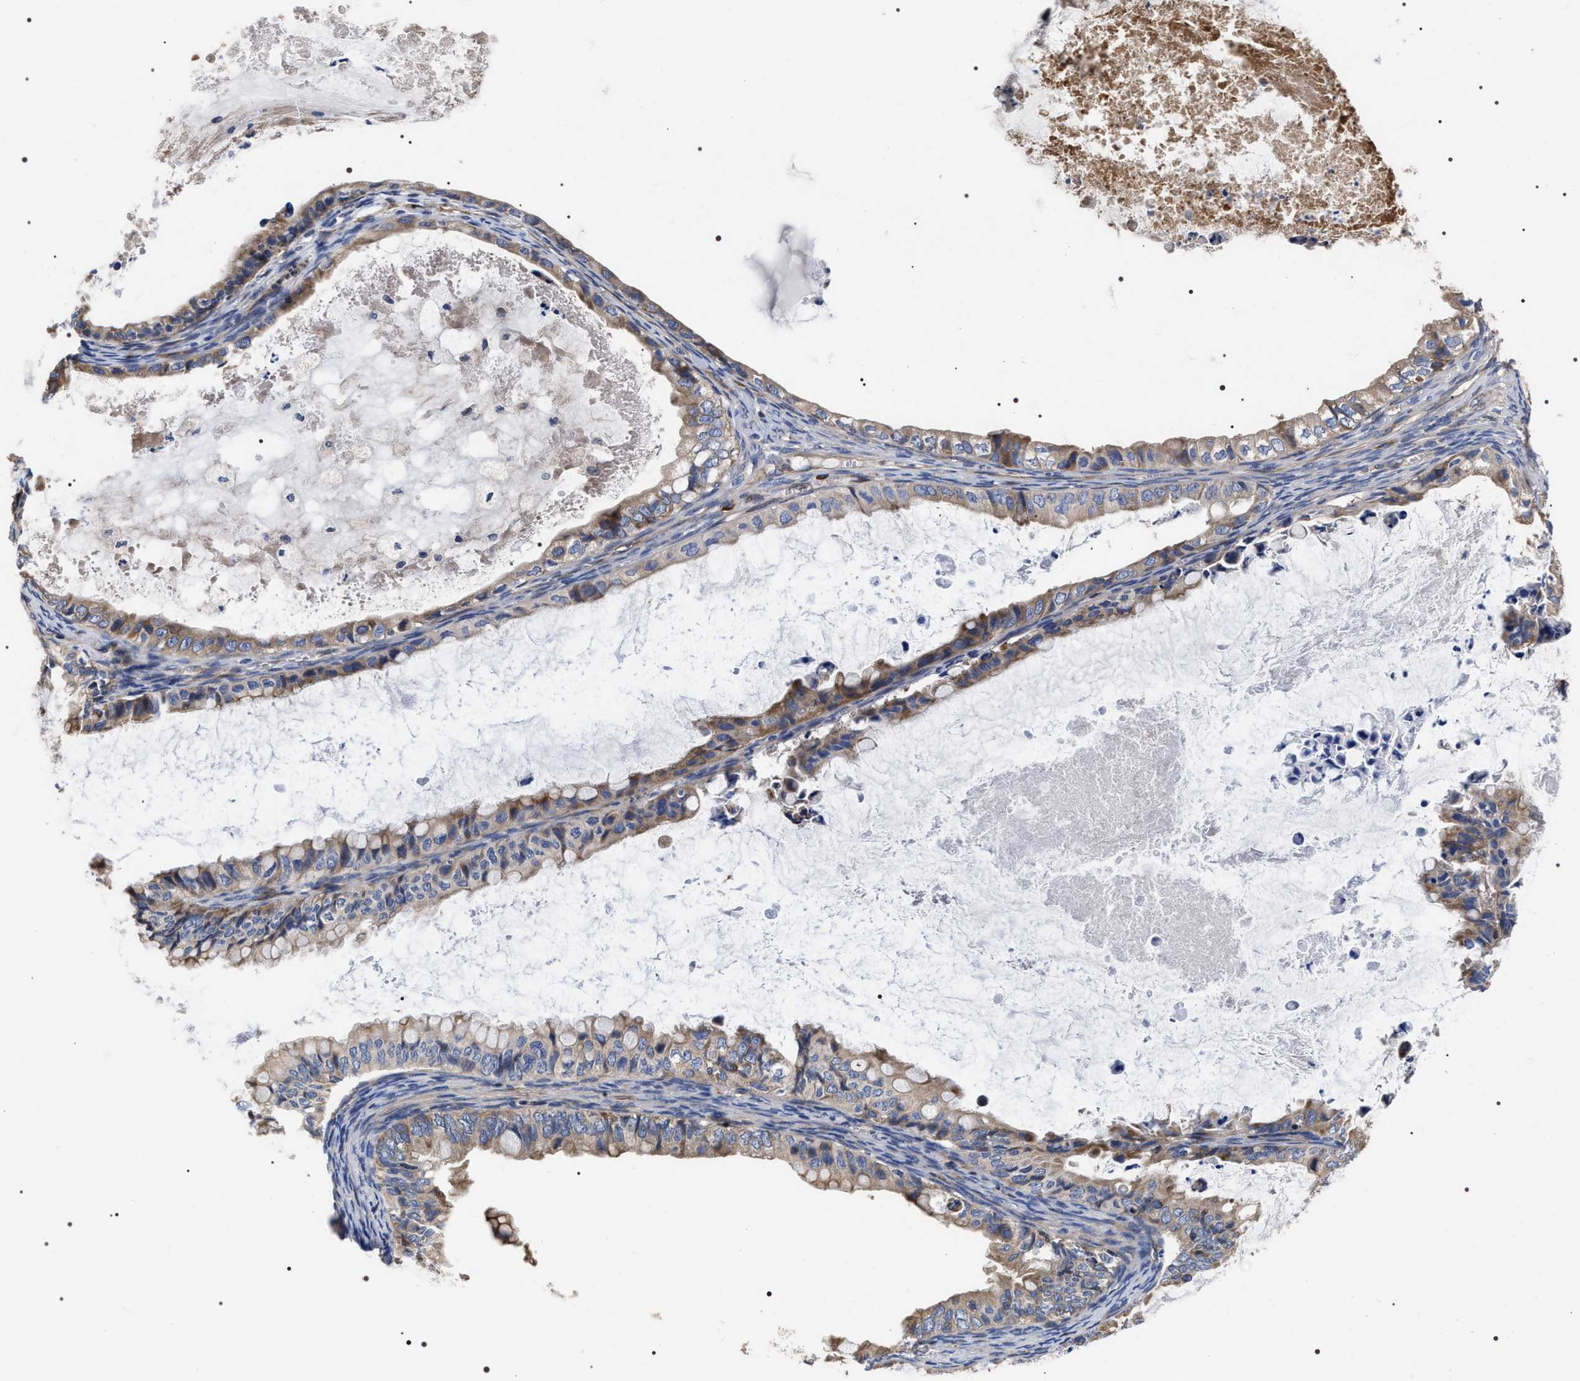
{"staining": {"intensity": "moderate", "quantity": "<25%", "location": "cytoplasmic/membranous"}, "tissue": "ovarian cancer", "cell_type": "Tumor cells", "image_type": "cancer", "snomed": [{"axis": "morphology", "description": "Cystadenocarcinoma, mucinous, NOS"}, {"axis": "topography", "description": "Ovary"}], "caption": "An immunohistochemistry histopathology image of neoplastic tissue is shown. Protein staining in brown shows moderate cytoplasmic/membranous positivity in ovarian cancer within tumor cells. The staining was performed using DAB (3,3'-diaminobenzidine), with brown indicating positive protein expression. Nuclei are stained blue with hematoxylin.", "gene": "MIS18A", "patient": {"sex": "female", "age": 80}}